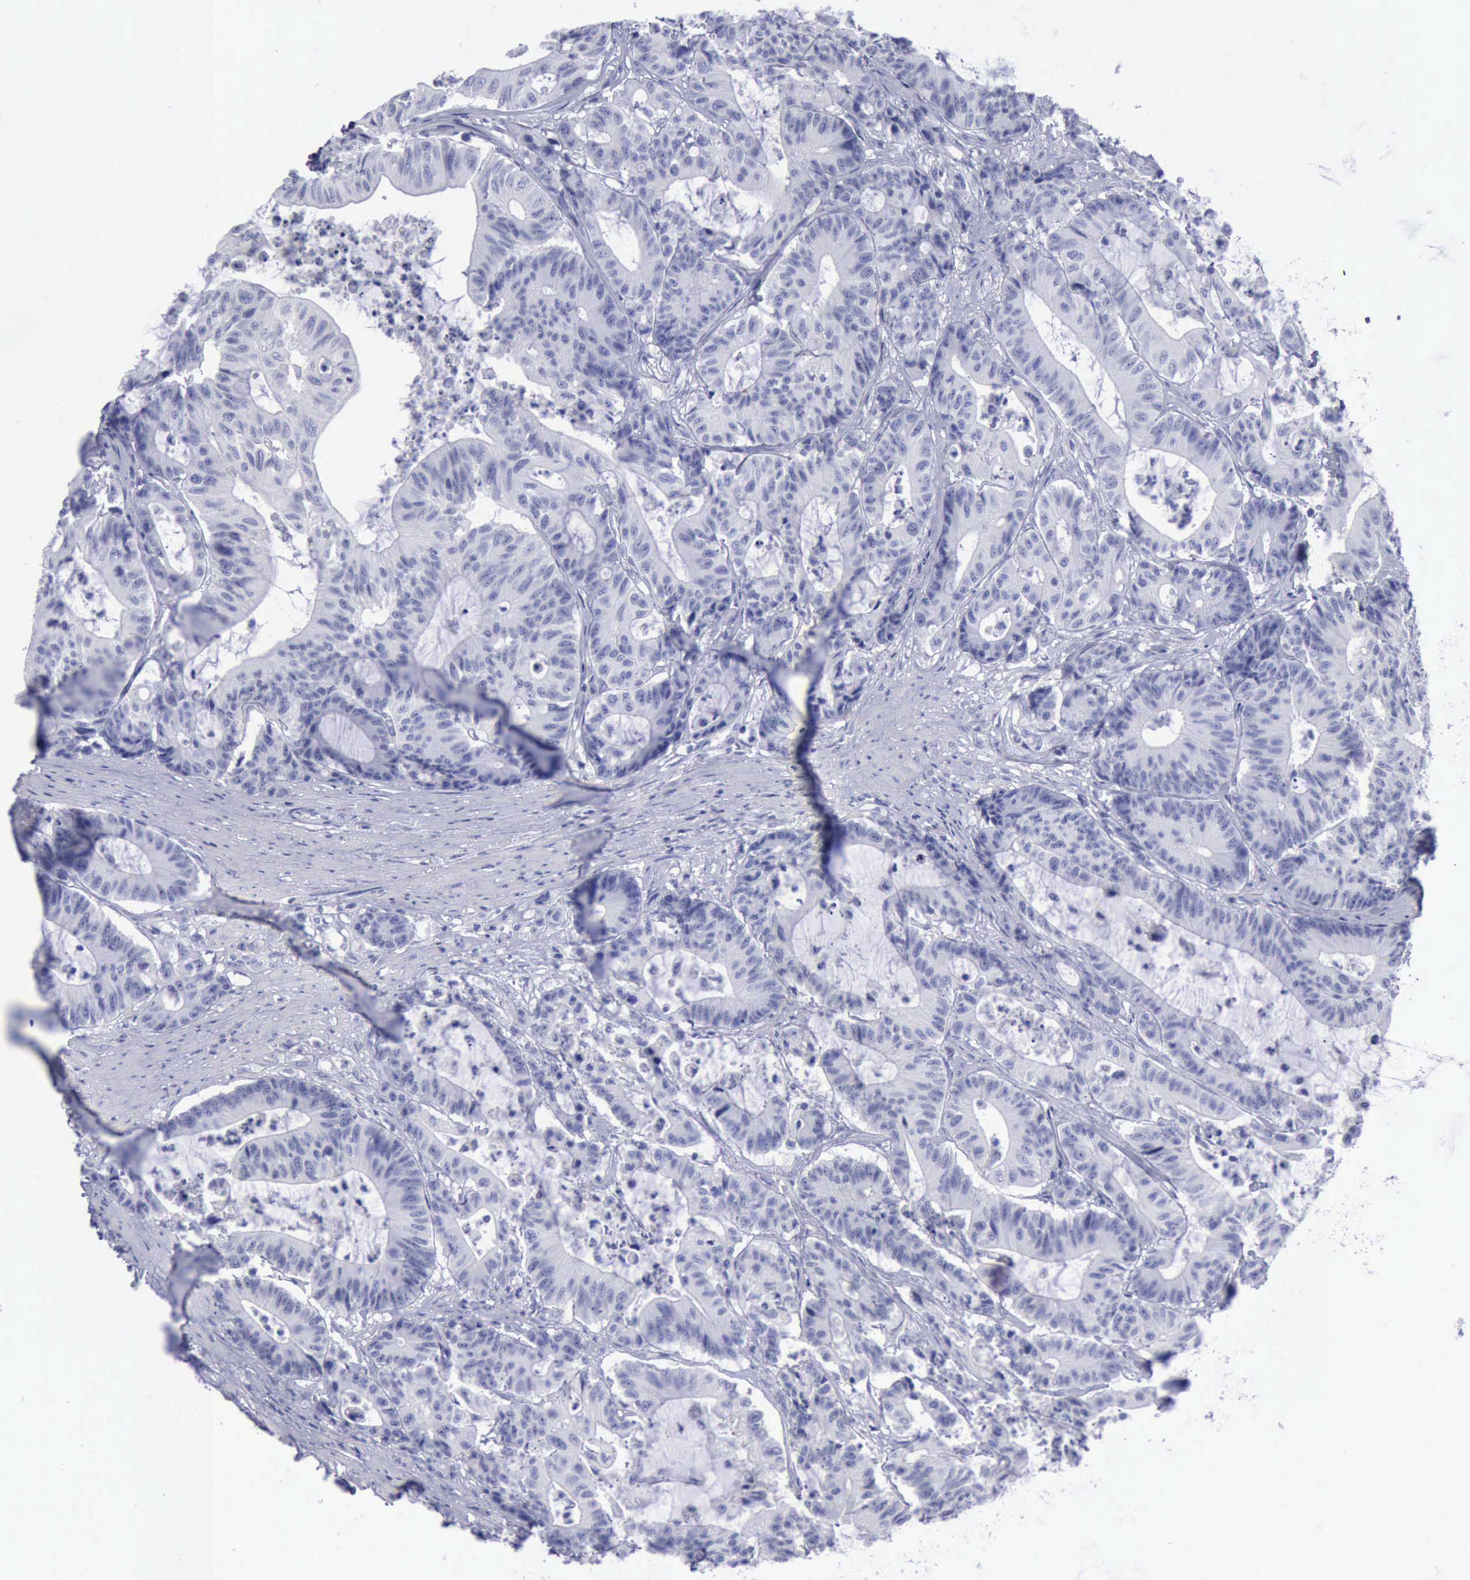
{"staining": {"intensity": "negative", "quantity": "none", "location": "none"}, "tissue": "colorectal cancer", "cell_type": "Tumor cells", "image_type": "cancer", "snomed": [{"axis": "morphology", "description": "Adenocarcinoma, NOS"}, {"axis": "topography", "description": "Colon"}], "caption": "Tumor cells show no significant staining in colorectal cancer (adenocarcinoma). Nuclei are stained in blue.", "gene": "KRT13", "patient": {"sex": "female", "age": 84}}